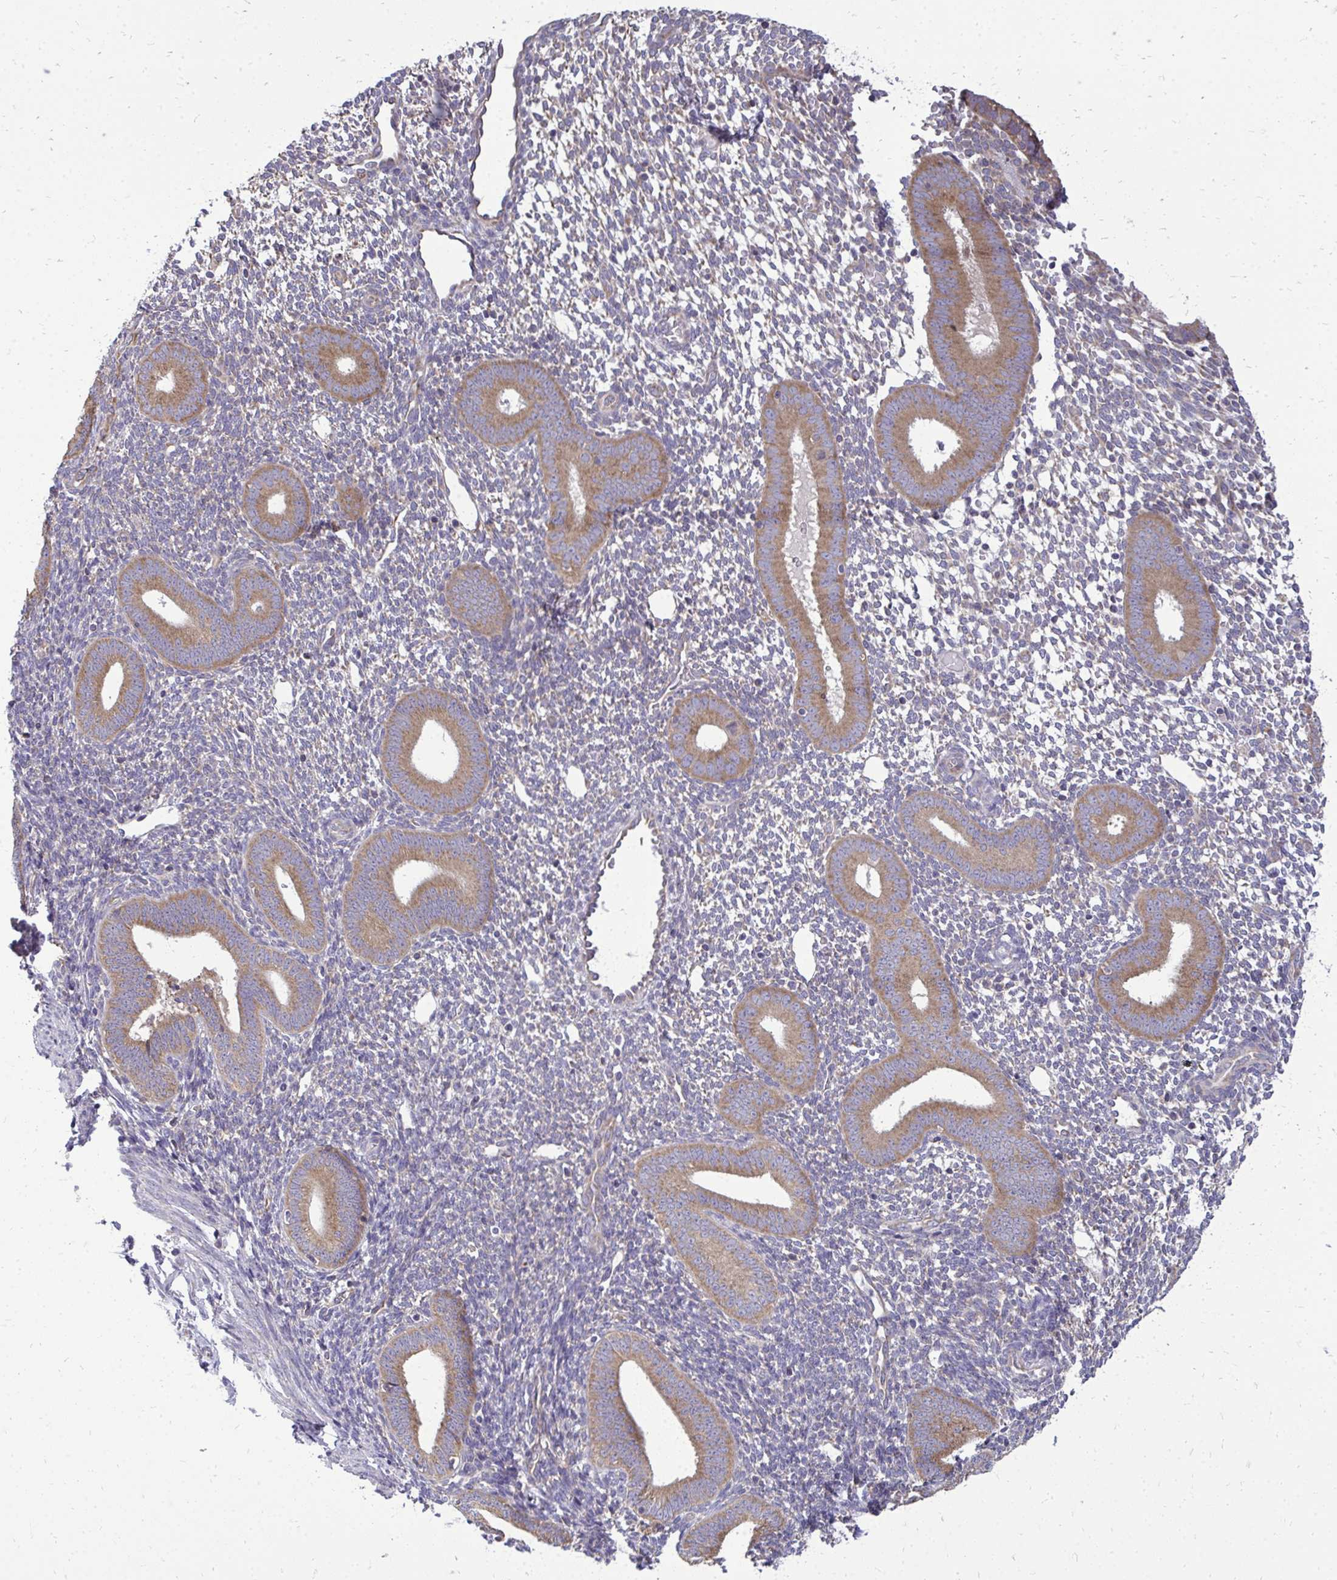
{"staining": {"intensity": "weak", "quantity": "<25%", "location": "cytoplasmic/membranous"}, "tissue": "endometrium", "cell_type": "Cells in endometrial stroma", "image_type": "normal", "snomed": [{"axis": "morphology", "description": "Normal tissue, NOS"}, {"axis": "topography", "description": "Endometrium"}], "caption": "This histopathology image is of normal endometrium stained with IHC to label a protein in brown with the nuclei are counter-stained blue. There is no positivity in cells in endometrial stroma. (Brightfield microscopy of DAB (3,3'-diaminobenzidine) immunohistochemistry (IHC) at high magnification).", "gene": "RPLP2", "patient": {"sex": "female", "age": 40}}